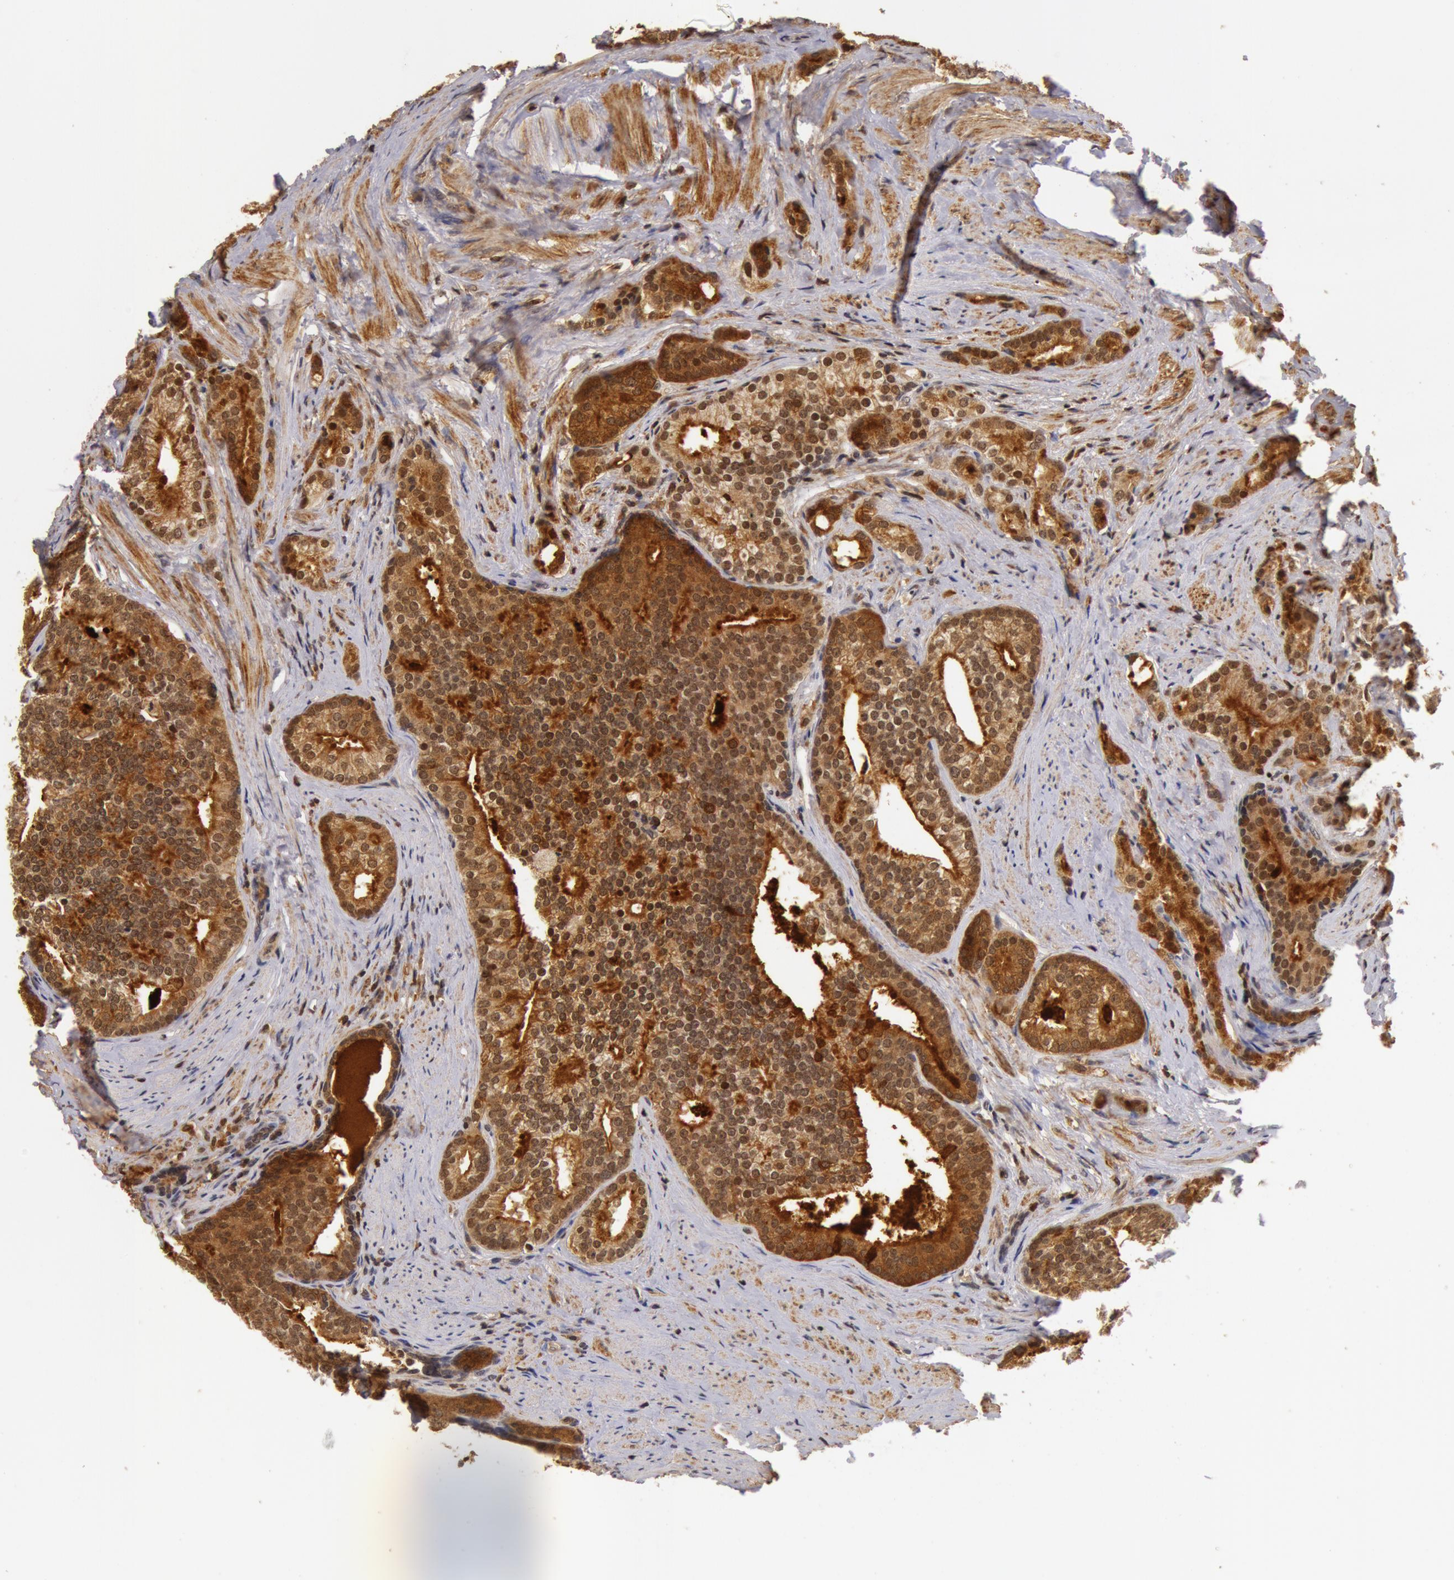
{"staining": {"intensity": "moderate", "quantity": ">75%", "location": "cytoplasmic/membranous,nuclear"}, "tissue": "prostate cancer", "cell_type": "Tumor cells", "image_type": "cancer", "snomed": [{"axis": "morphology", "description": "Adenocarcinoma, Low grade"}, {"axis": "topography", "description": "Prostate"}], "caption": "Prostate adenocarcinoma (low-grade) stained with DAB IHC shows medium levels of moderate cytoplasmic/membranous and nuclear positivity in about >75% of tumor cells.", "gene": "ZNF350", "patient": {"sex": "male", "age": 71}}